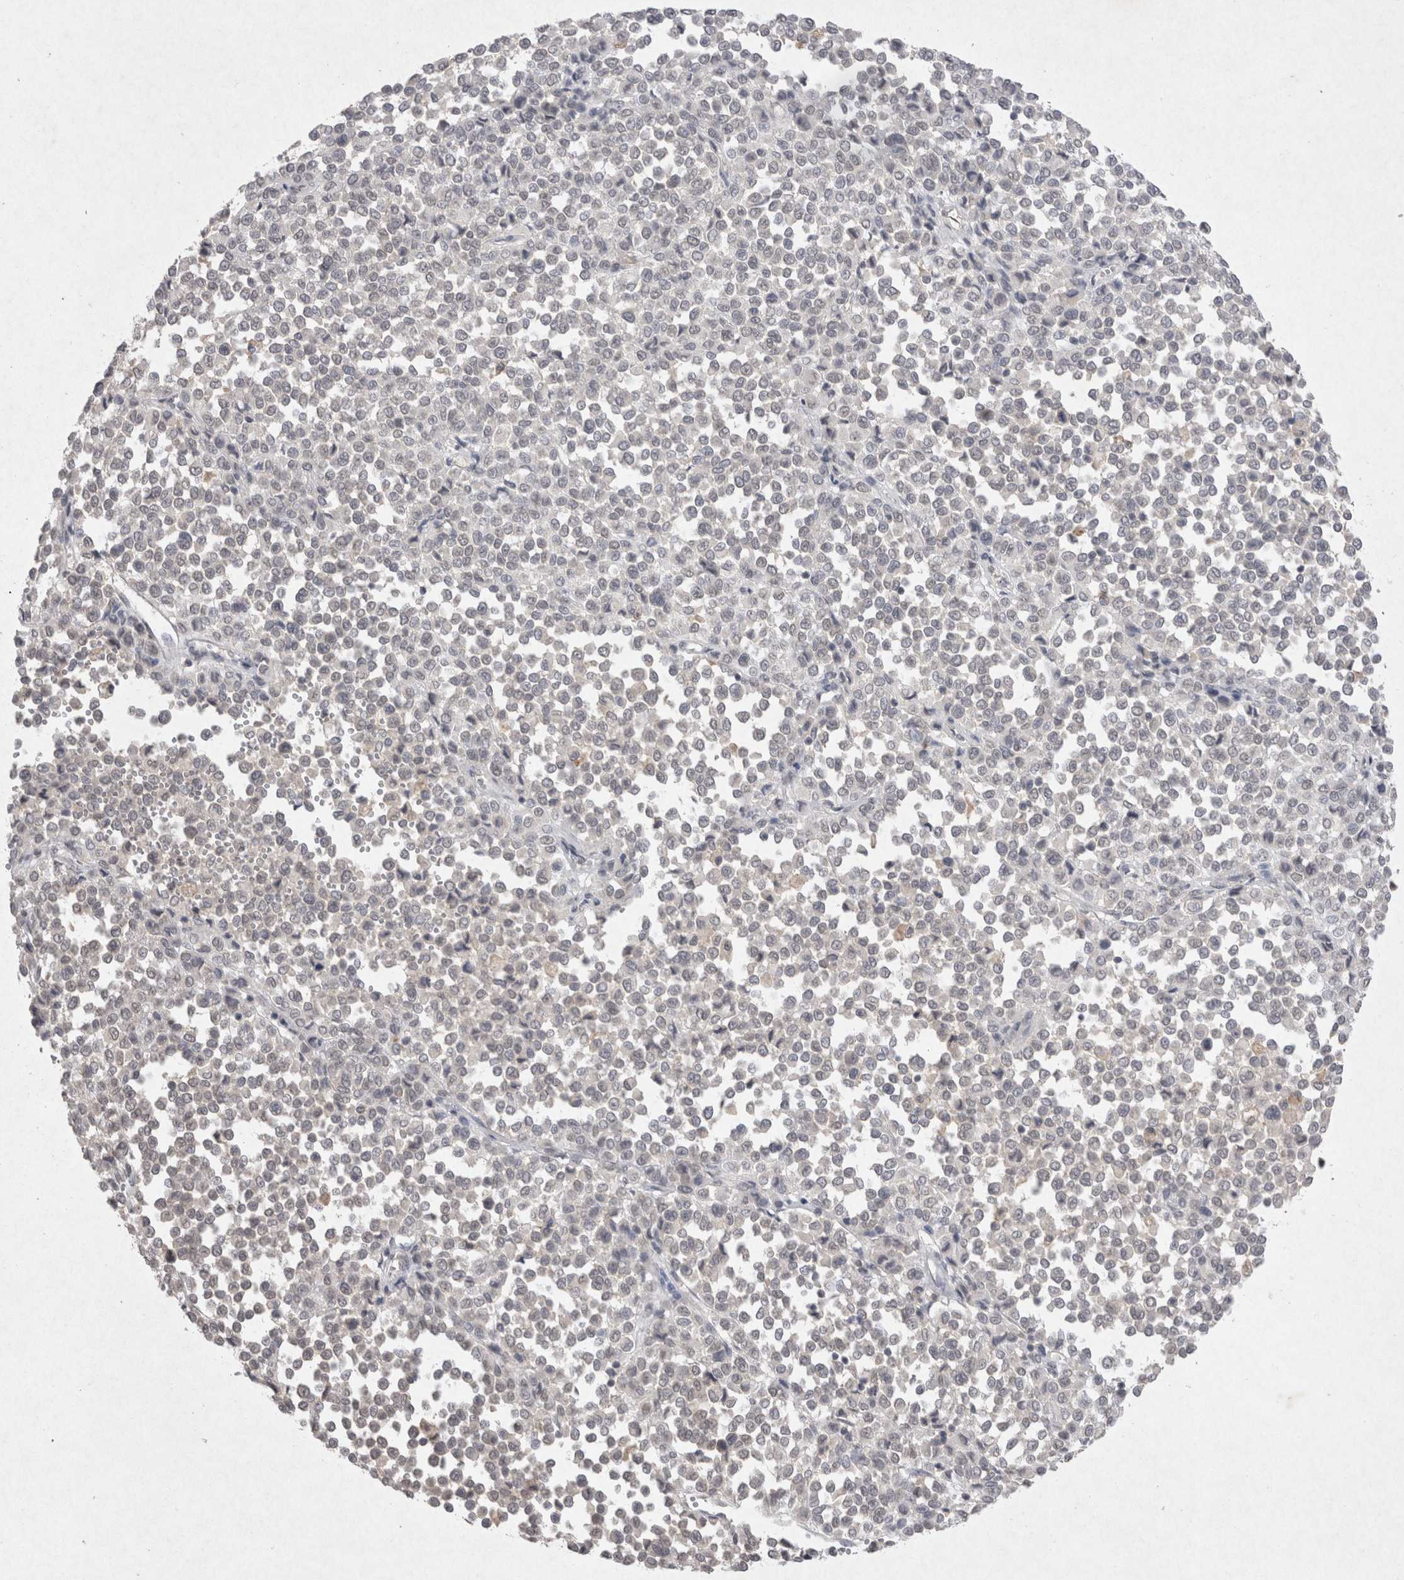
{"staining": {"intensity": "negative", "quantity": "none", "location": "none"}, "tissue": "melanoma", "cell_type": "Tumor cells", "image_type": "cancer", "snomed": [{"axis": "morphology", "description": "Malignant melanoma, Metastatic site"}, {"axis": "topography", "description": "Pancreas"}], "caption": "The IHC image has no significant staining in tumor cells of melanoma tissue.", "gene": "LYVE1", "patient": {"sex": "female", "age": 30}}